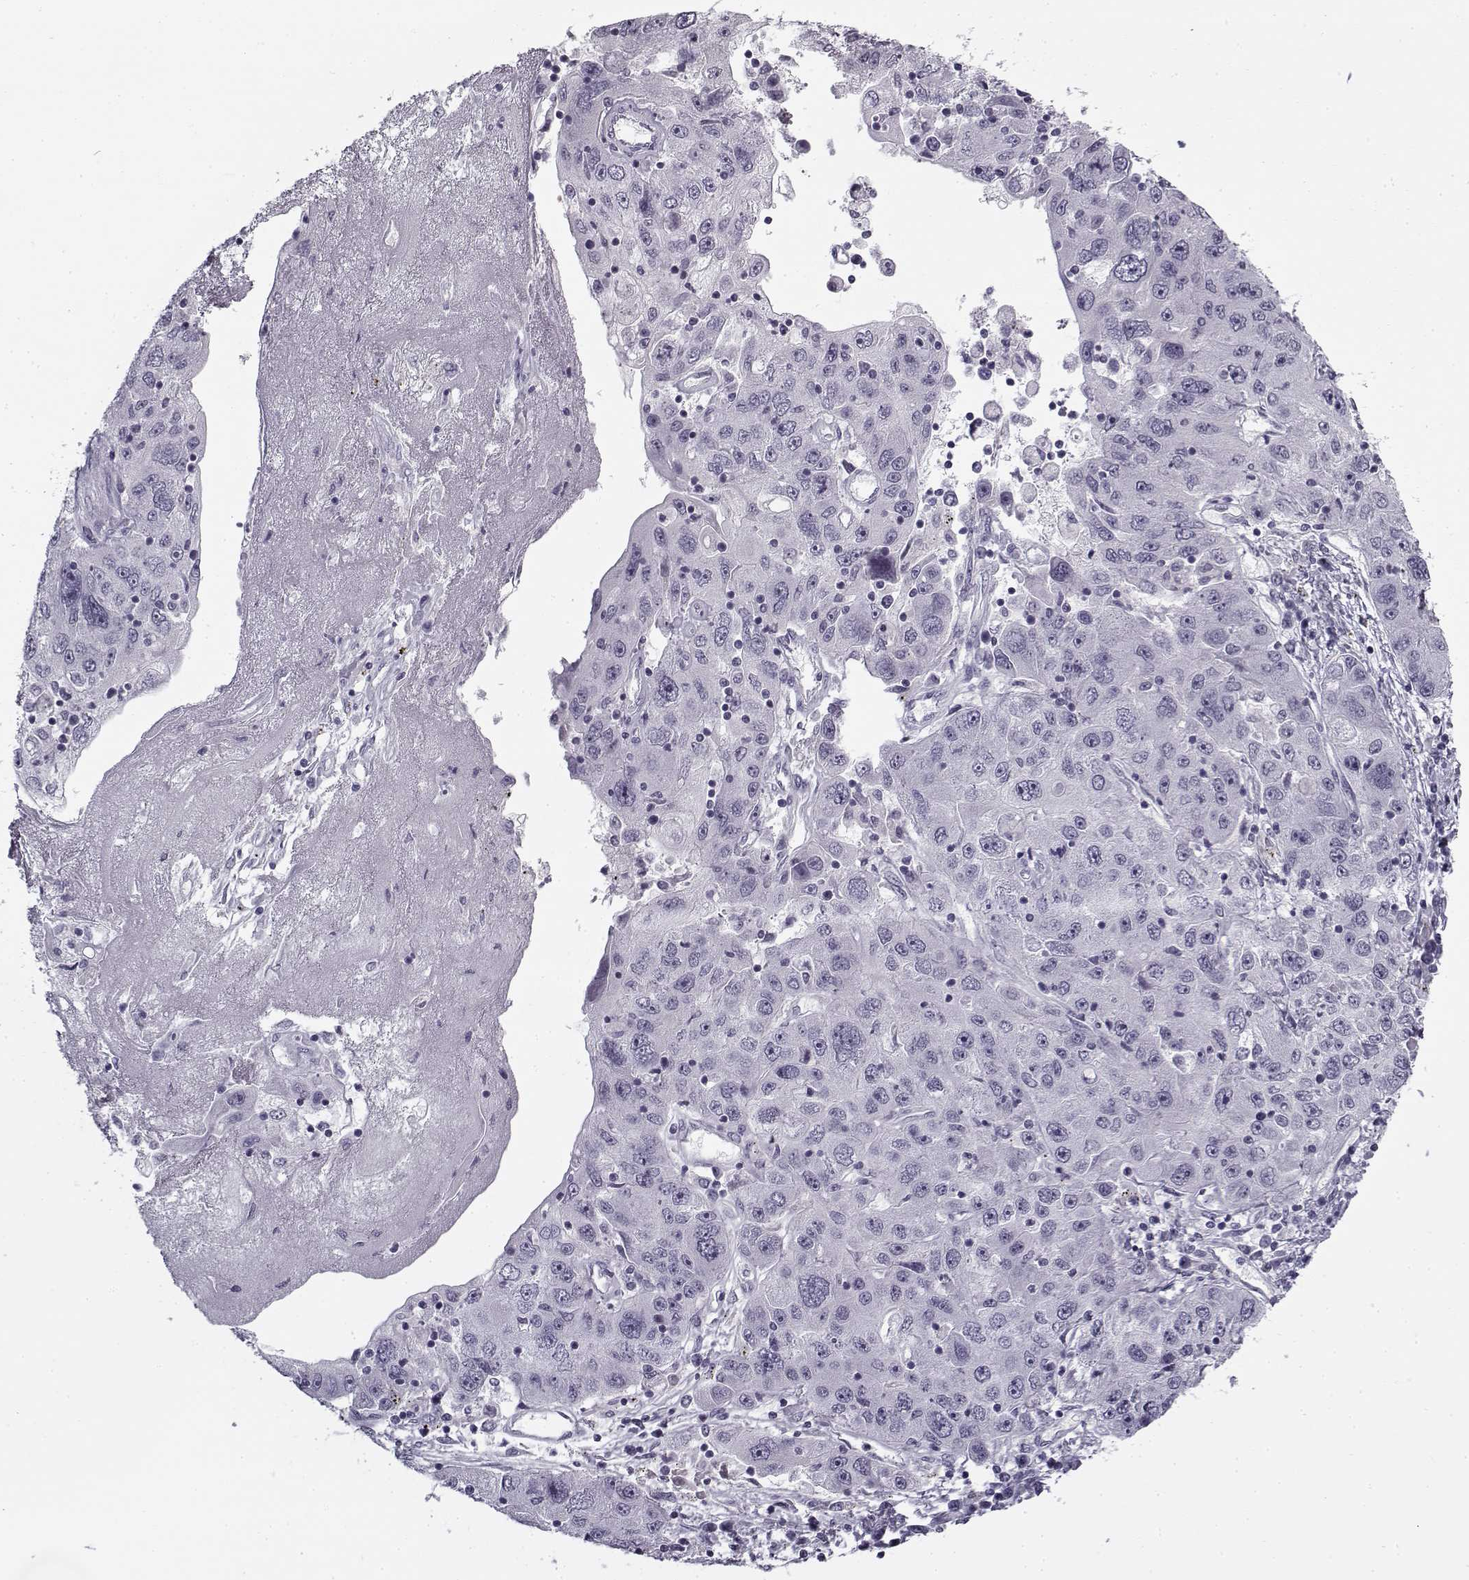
{"staining": {"intensity": "negative", "quantity": "none", "location": "none"}, "tissue": "stomach cancer", "cell_type": "Tumor cells", "image_type": "cancer", "snomed": [{"axis": "morphology", "description": "Adenocarcinoma, NOS"}, {"axis": "topography", "description": "Stomach"}], "caption": "Tumor cells are negative for brown protein staining in adenocarcinoma (stomach). Brightfield microscopy of IHC stained with DAB (3,3'-diaminobenzidine) (brown) and hematoxylin (blue), captured at high magnification.", "gene": "SNCA", "patient": {"sex": "male", "age": 56}}